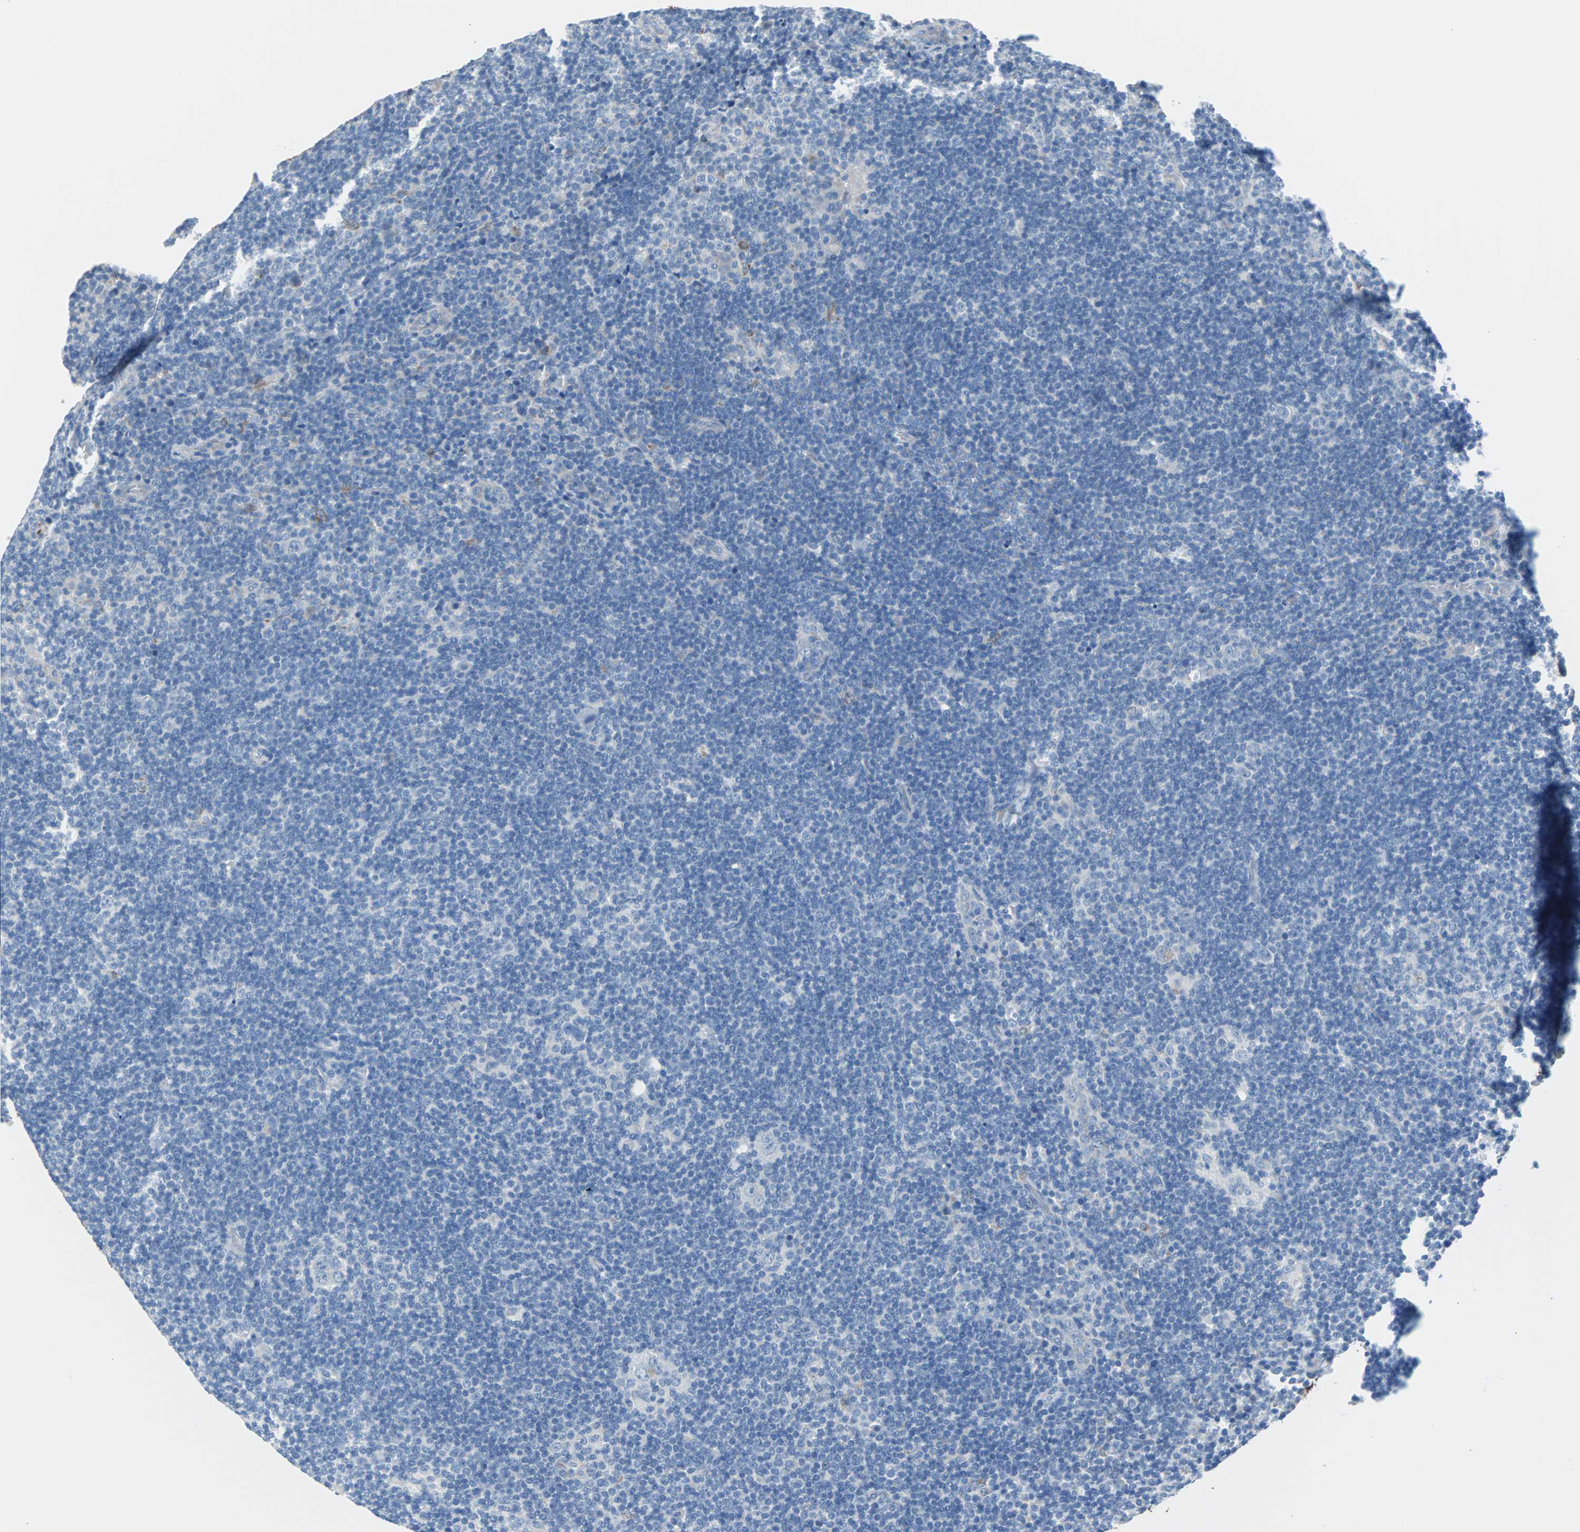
{"staining": {"intensity": "negative", "quantity": "none", "location": "none"}, "tissue": "lymphoma", "cell_type": "Tumor cells", "image_type": "cancer", "snomed": [{"axis": "morphology", "description": "Hodgkin's disease, NOS"}, {"axis": "topography", "description": "Lymph node"}], "caption": "There is no significant positivity in tumor cells of Hodgkin's disease.", "gene": "KRT7", "patient": {"sex": "female", "age": 57}}